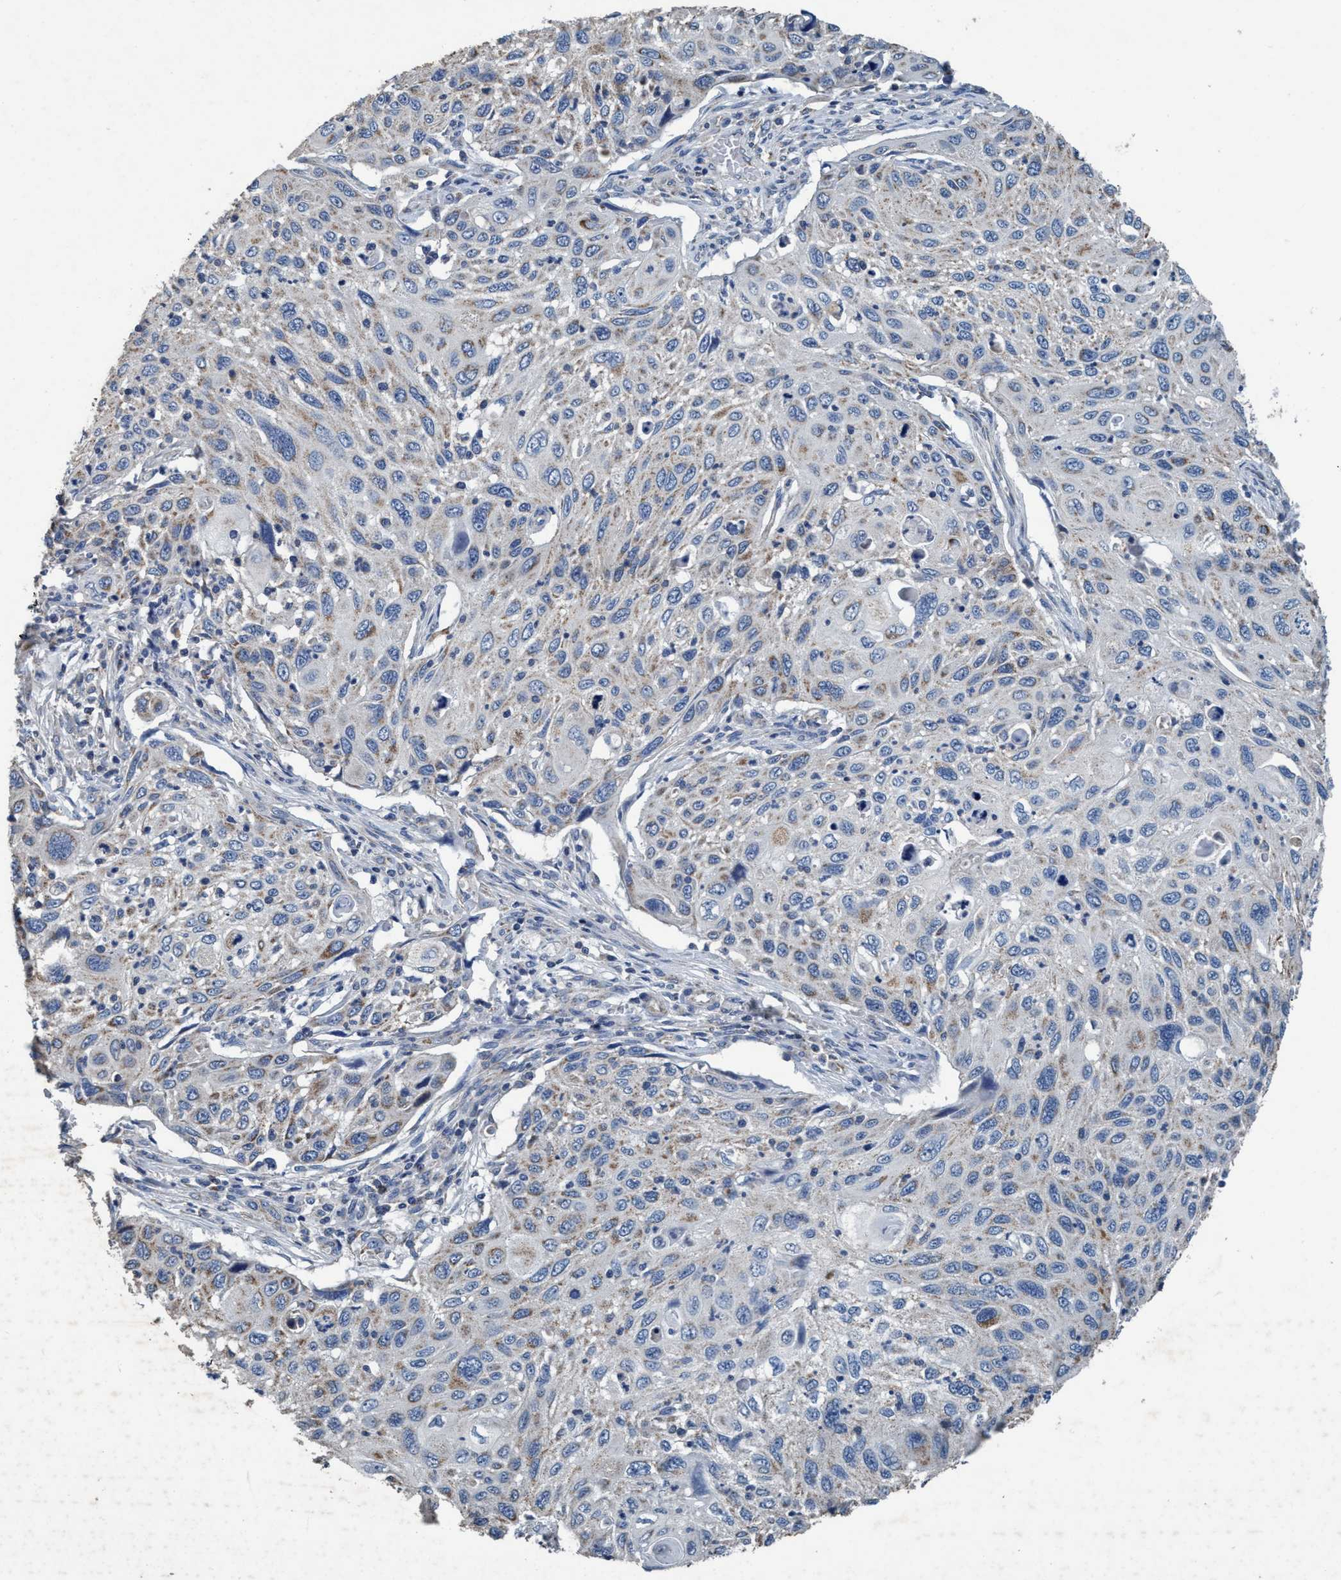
{"staining": {"intensity": "weak", "quantity": "25%-75%", "location": "cytoplasmic/membranous"}, "tissue": "cervical cancer", "cell_type": "Tumor cells", "image_type": "cancer", "snomed": [{"axis": "morphology", "description": "Squamous cell carcinoma, NOS"}, {"axis": "topography", "description": "Cervix"}], "caption": "Brown immunohistochemical staining in human cervical squamous cell carcinoma demonstrates weak cytoplasmic/membranous positivity in about 25%-75% of tumor cells.", "gene": "ANKFN1", "patient": {"sex": "female", "age": 70}}